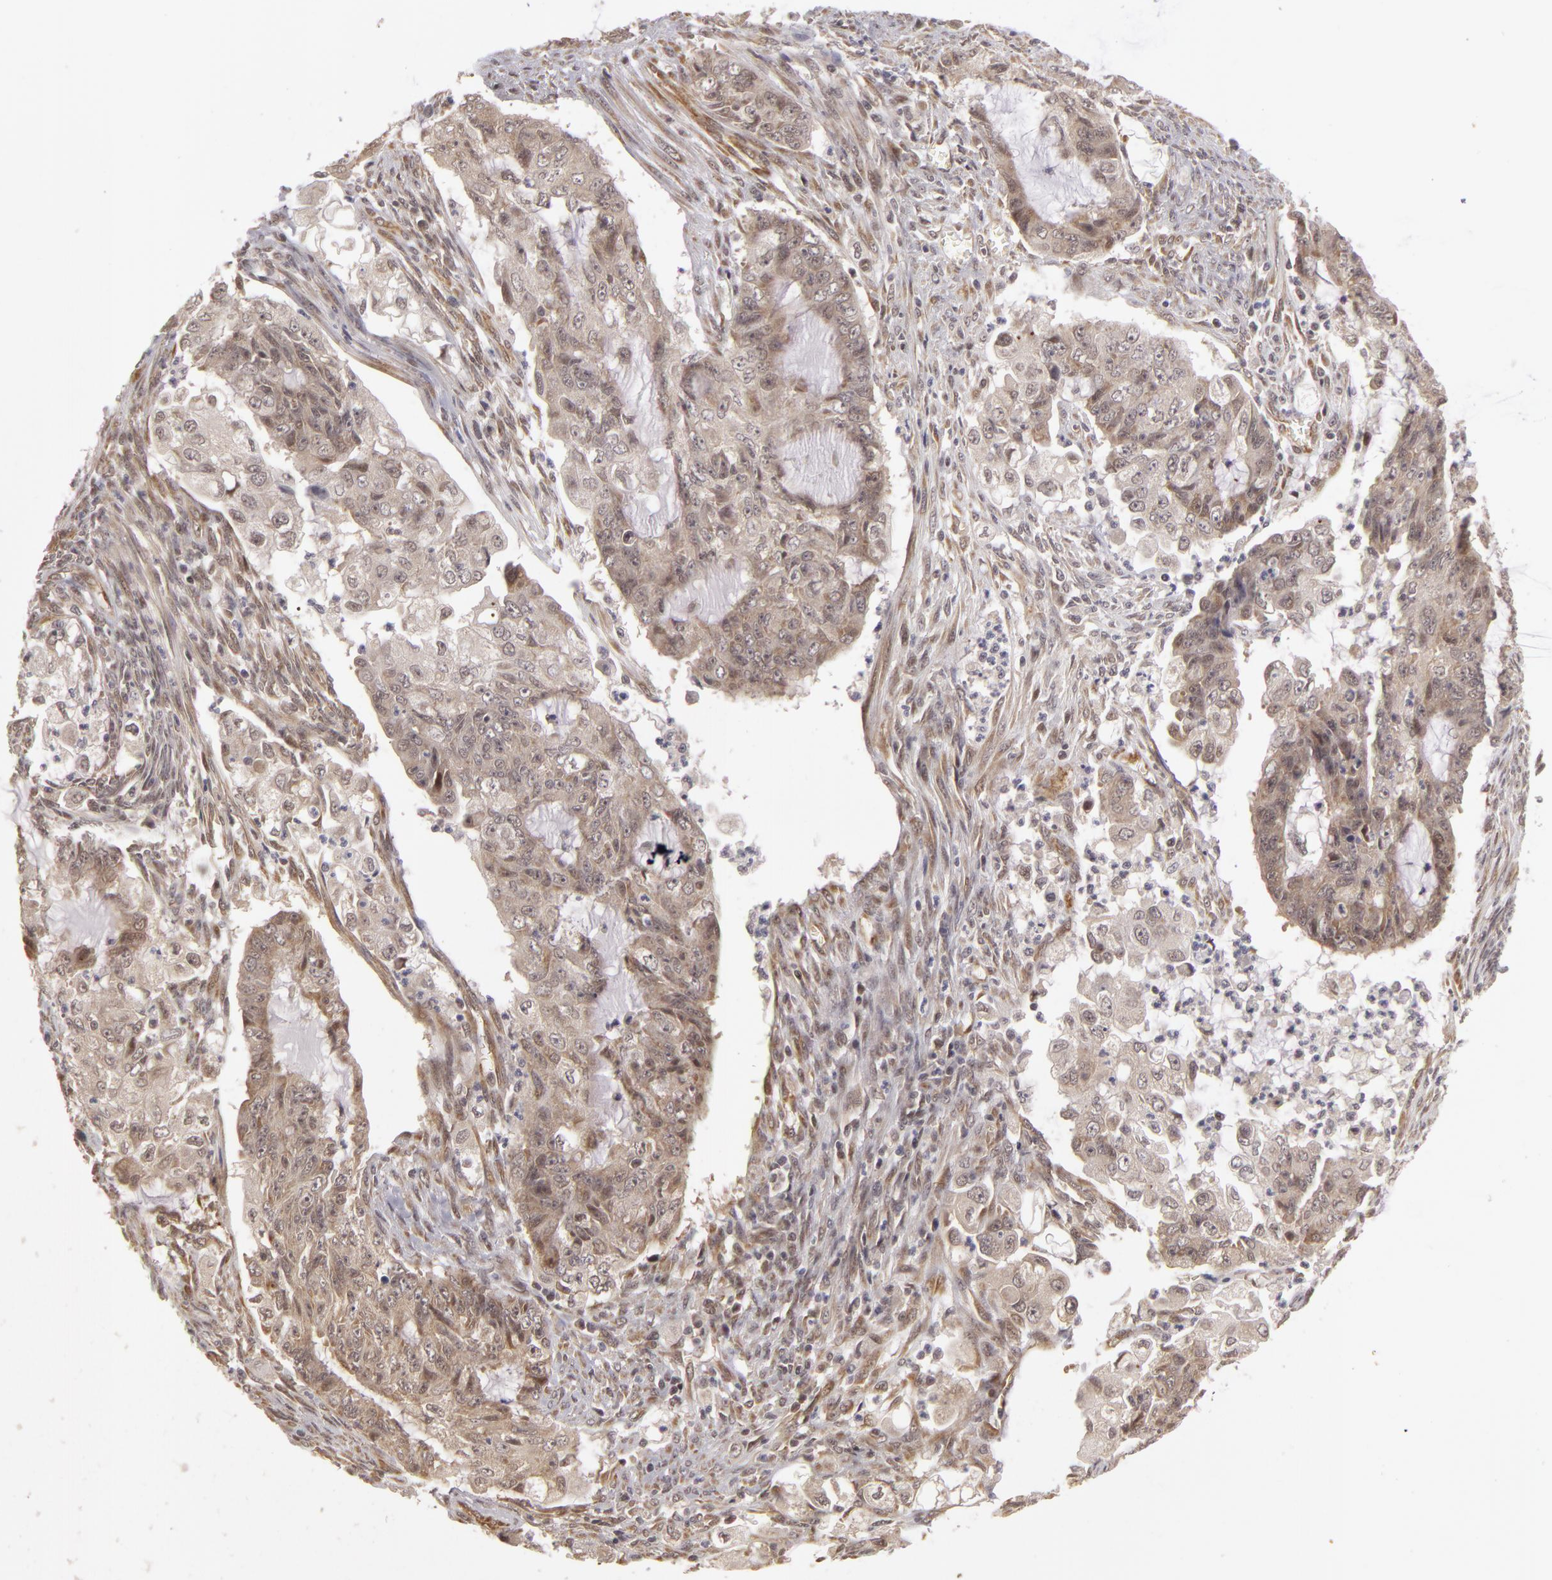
{"staining": {"intensity": "weak", "quantity": "25%-75%", "location": "cytoplasmic/membranous"}, "tissue": "endometrial cancer", "cell_type": "Tumor cells", "image_type": "cancer", "snomed": [{"axis": "morphology", "description": "Adenocarcinoma, NOS"}, {"axis": "topography", "description": "Endometrium"}], "caption": "Immunohistochemistry staining of endometrial adenocarcinoma, which exhibits low levels of weak cytoplasmic/membranous staining in about 25%-75% of tumor cells indicating weak cytoplasmic/membranous protein positivity. The staining was performed using DAB (brown) for protein detection and nuclei were counterstained in hematoxylin (blue).", "gene": "ZNF133", "patient": {"sex": "female", "age": 75}}